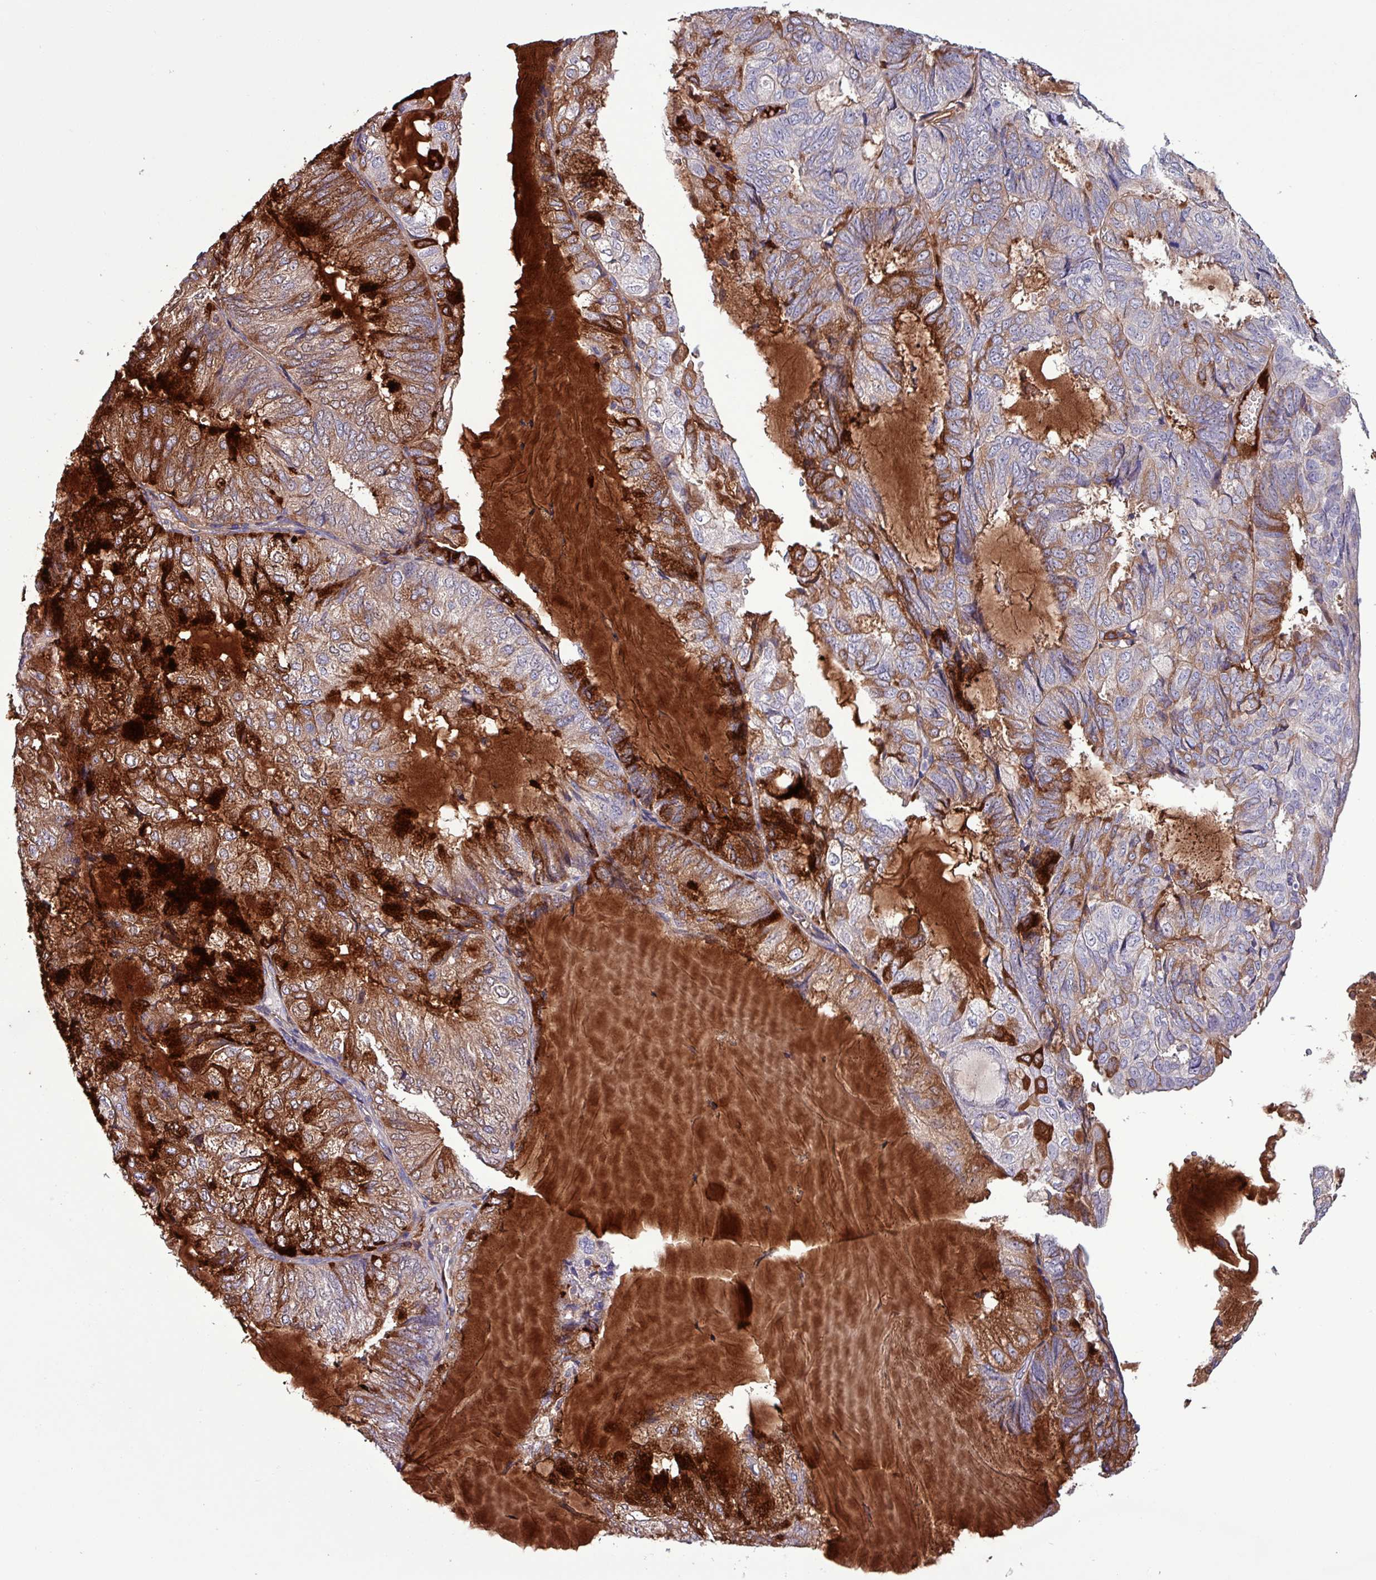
{"staining": {"intensity": "strong", "quantity": "25%-75%", "location": "cytoplasmic/membranous"}, "tissue": "endometrial cancer", "cell_type": "Tumor cells", "image_type": "cancer", "snomed": [{"axis": "morphology", "description": "Adenocarcinoma, NOS"}, {"axis": "topography", "description": "Endometrium"}], "caption": "Immunohistochemistry (IHC) of adenocarcinoma (endometrial) shows high levels of strong cytoplasmic/membranous expression in about 25%-75% of tumor cells. The protein is shown in brown color, while the nuclei are stained blue.", "gene": "HP", "patient": {"sex": "female", "age": 81}}